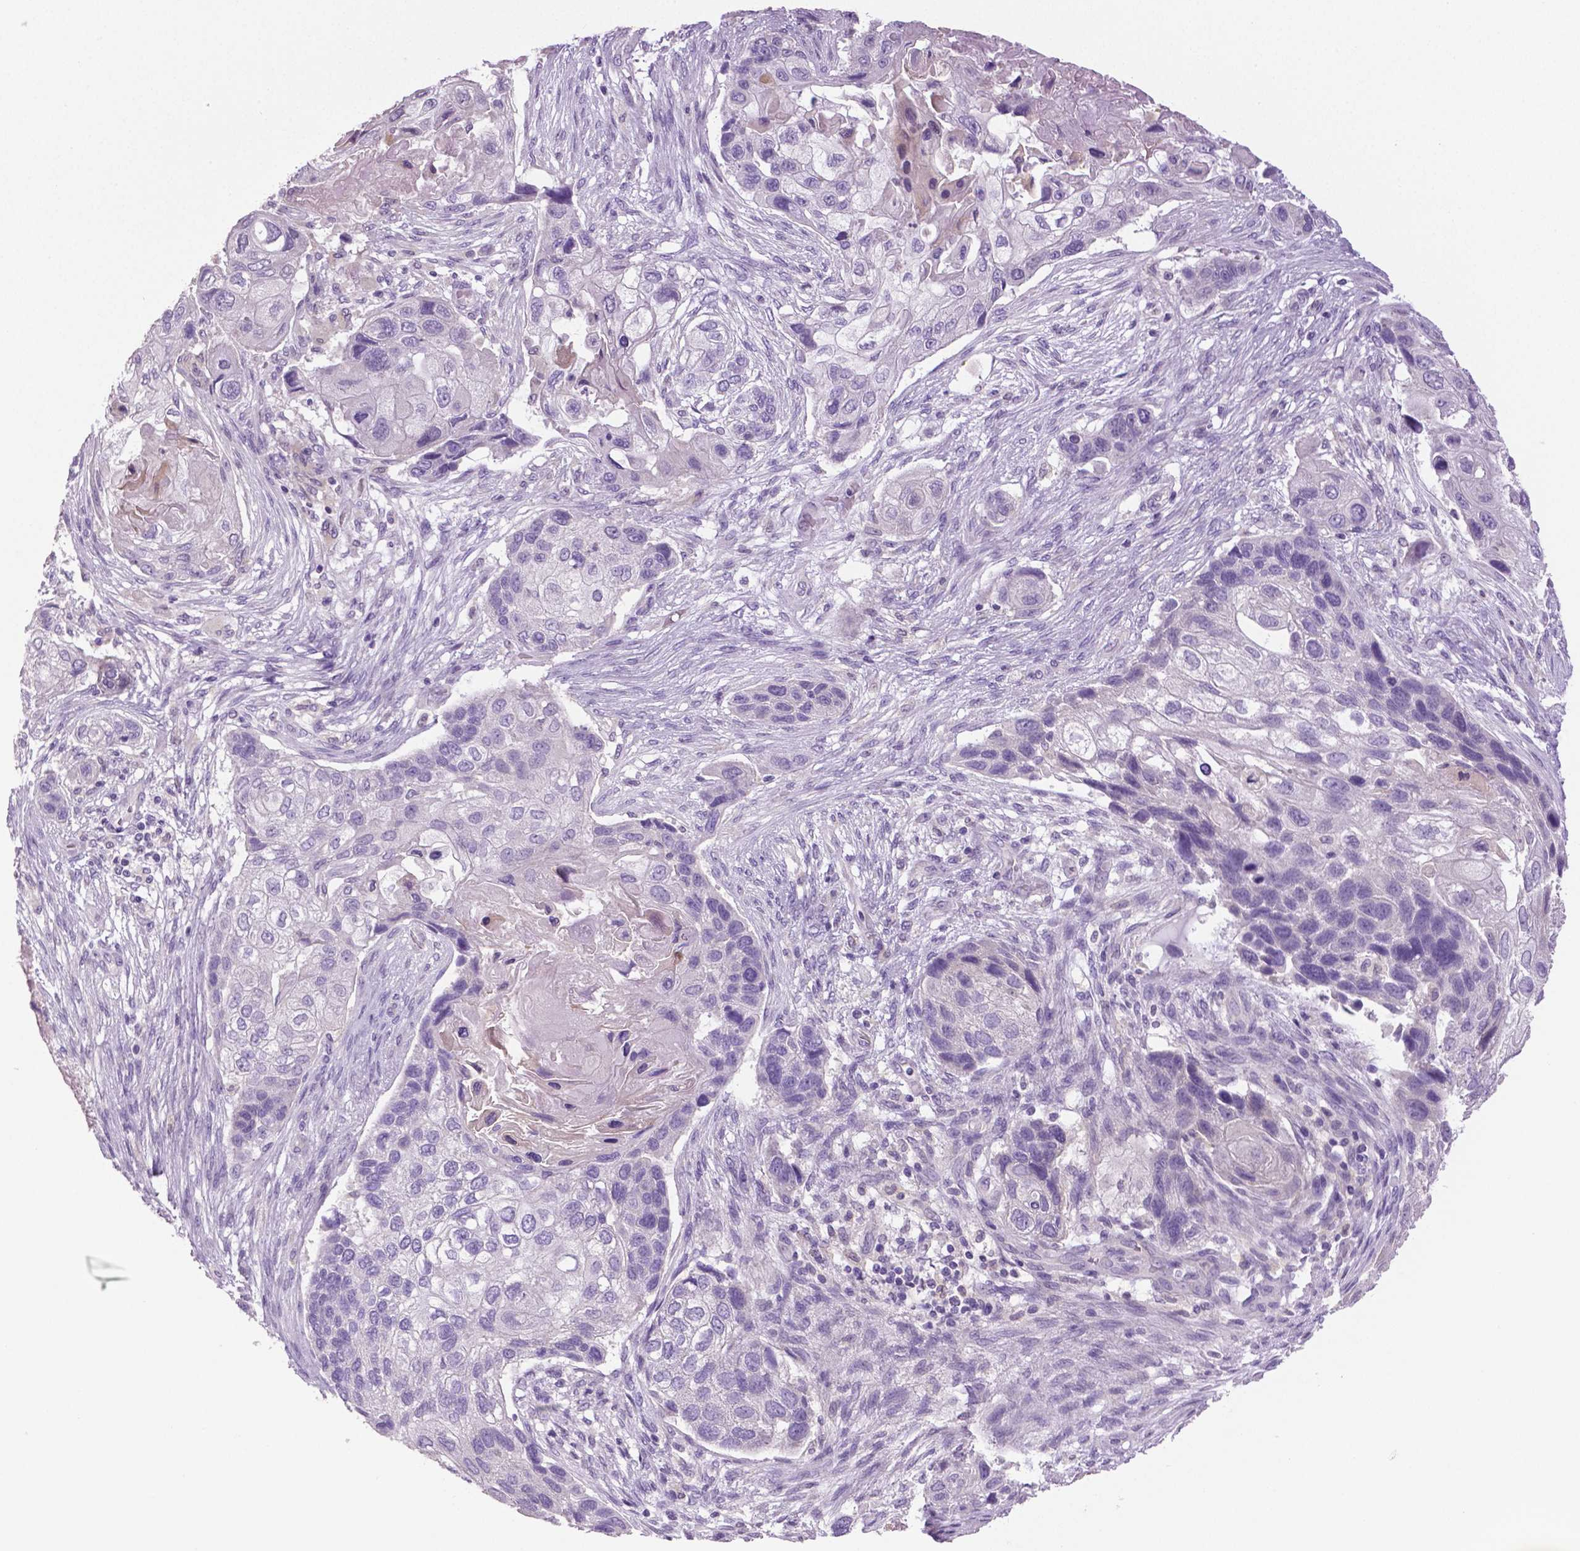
{"staining": {"intensity": "negative", "quantity": "none", "location": "none"}, "tissue": "lung cancer", "cell_type": "Tumor cells", "image_type": "cancer", "snomed": [{"axis": "morphology", "description": "Squamous cell carcinoma, NOS"}, {"axis": "topography", "description": "Lung"}], "caption": "Immunohistochemistry of human lung squamous cell carcinoma reveals no expression in tumor cells.", "gene": "DNAH12", "patient": {"sex": "male", "age": 69}}